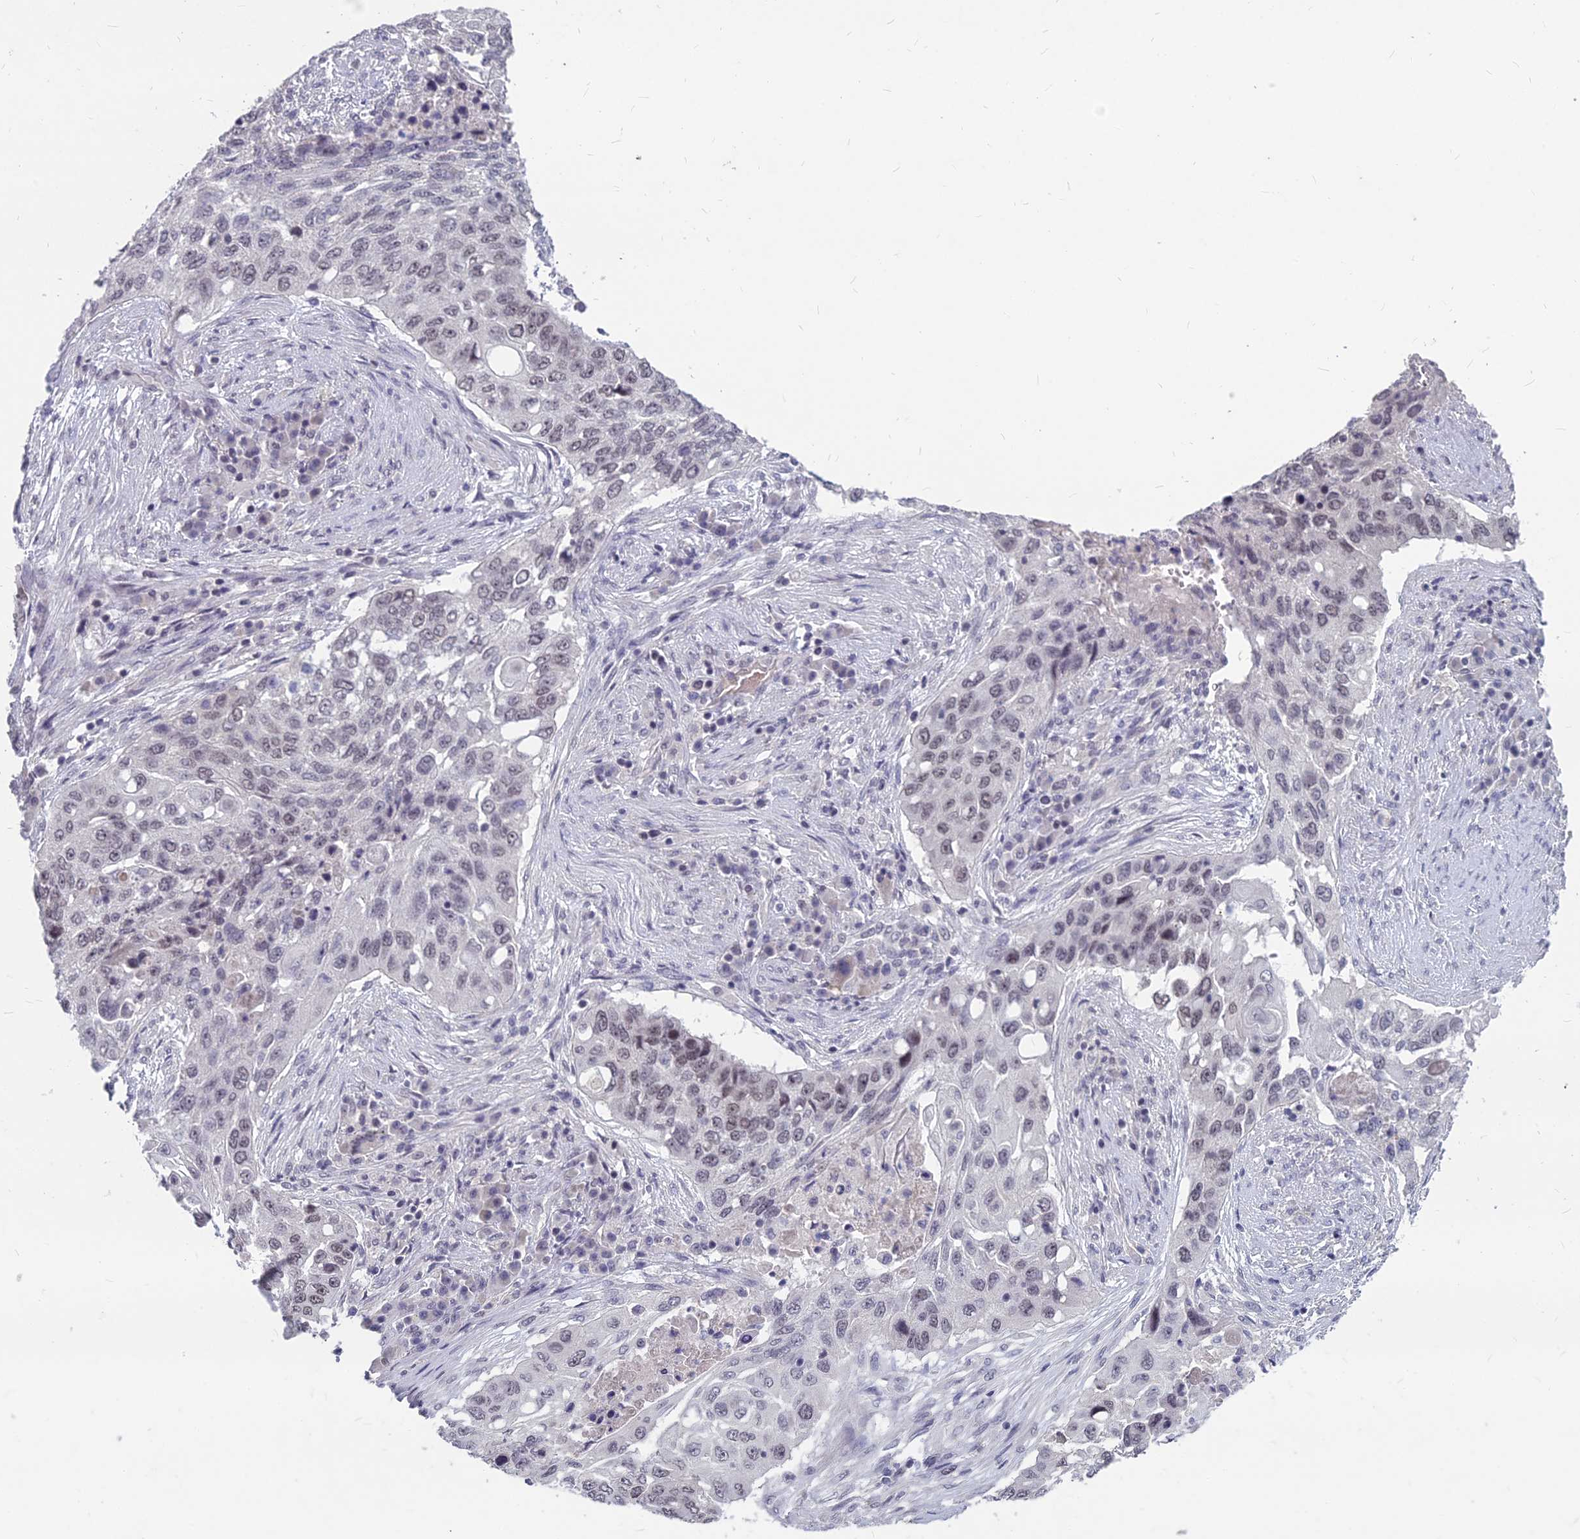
{"staining": {"intensity": "weak", "quantity": "25%-75%", "location": "nuclear"}, "tissue": "lung cancer", "cell_type": "Tumor cells", "image_type": "cancer", "snomed": [{"axis": "morphology", "description": "Squamous cell carcinoma, NOS"}, {"axis": "topography", "description": "Lung"}], "caption": "Weak nuclear positivity is appreciated in approximately 25%-75% of tumor cells in lung cancer (squamous cell carcinoma). Immunohistochemistry (ihc) stains the protein in brown and the nuclei are stained blue.", "gene": "KAT7", "patient": {"sex": "female", "age": 63}}